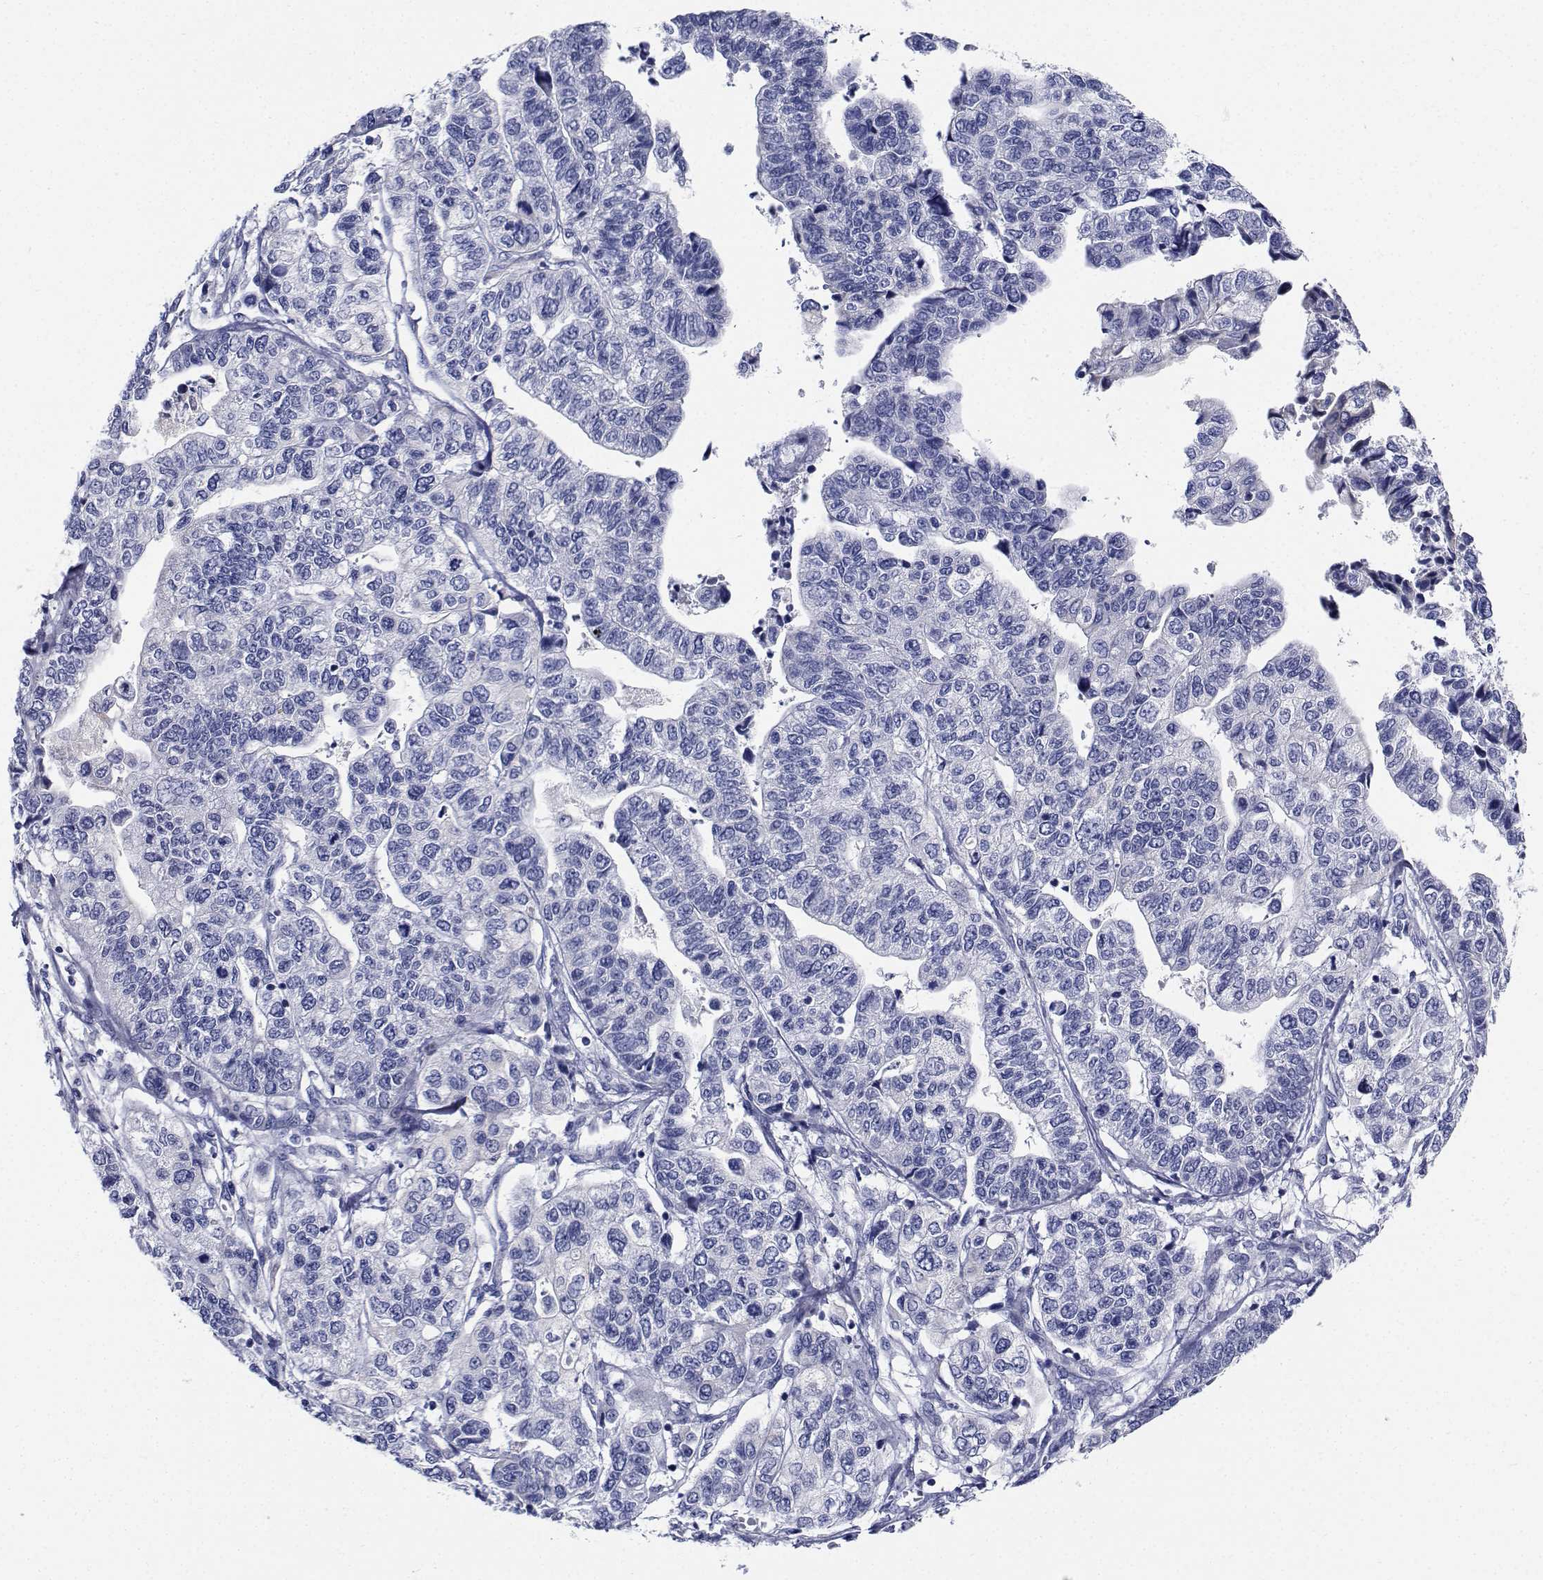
{"staining": {"intensity": "negative", "quantity": "none", "location": "none"}, "tissue": "stomach cancer", "cell_type": "Tumor cells", "image_type": "cancer", "snomed": [{"axis": "morphology", "description": "Adenocarcinoma, NOS"}, {"axis": "topography", "description": "Stomach, upper"}], "caption": "Tumor cells are negative for brown protein staining in stomach cancer. (DAB immunohistochemistry (IHC) visualized using brightfield microscopy, high magnification).", "gene": "CDHR3", "patient": {"sex": "female", "age": 67}}